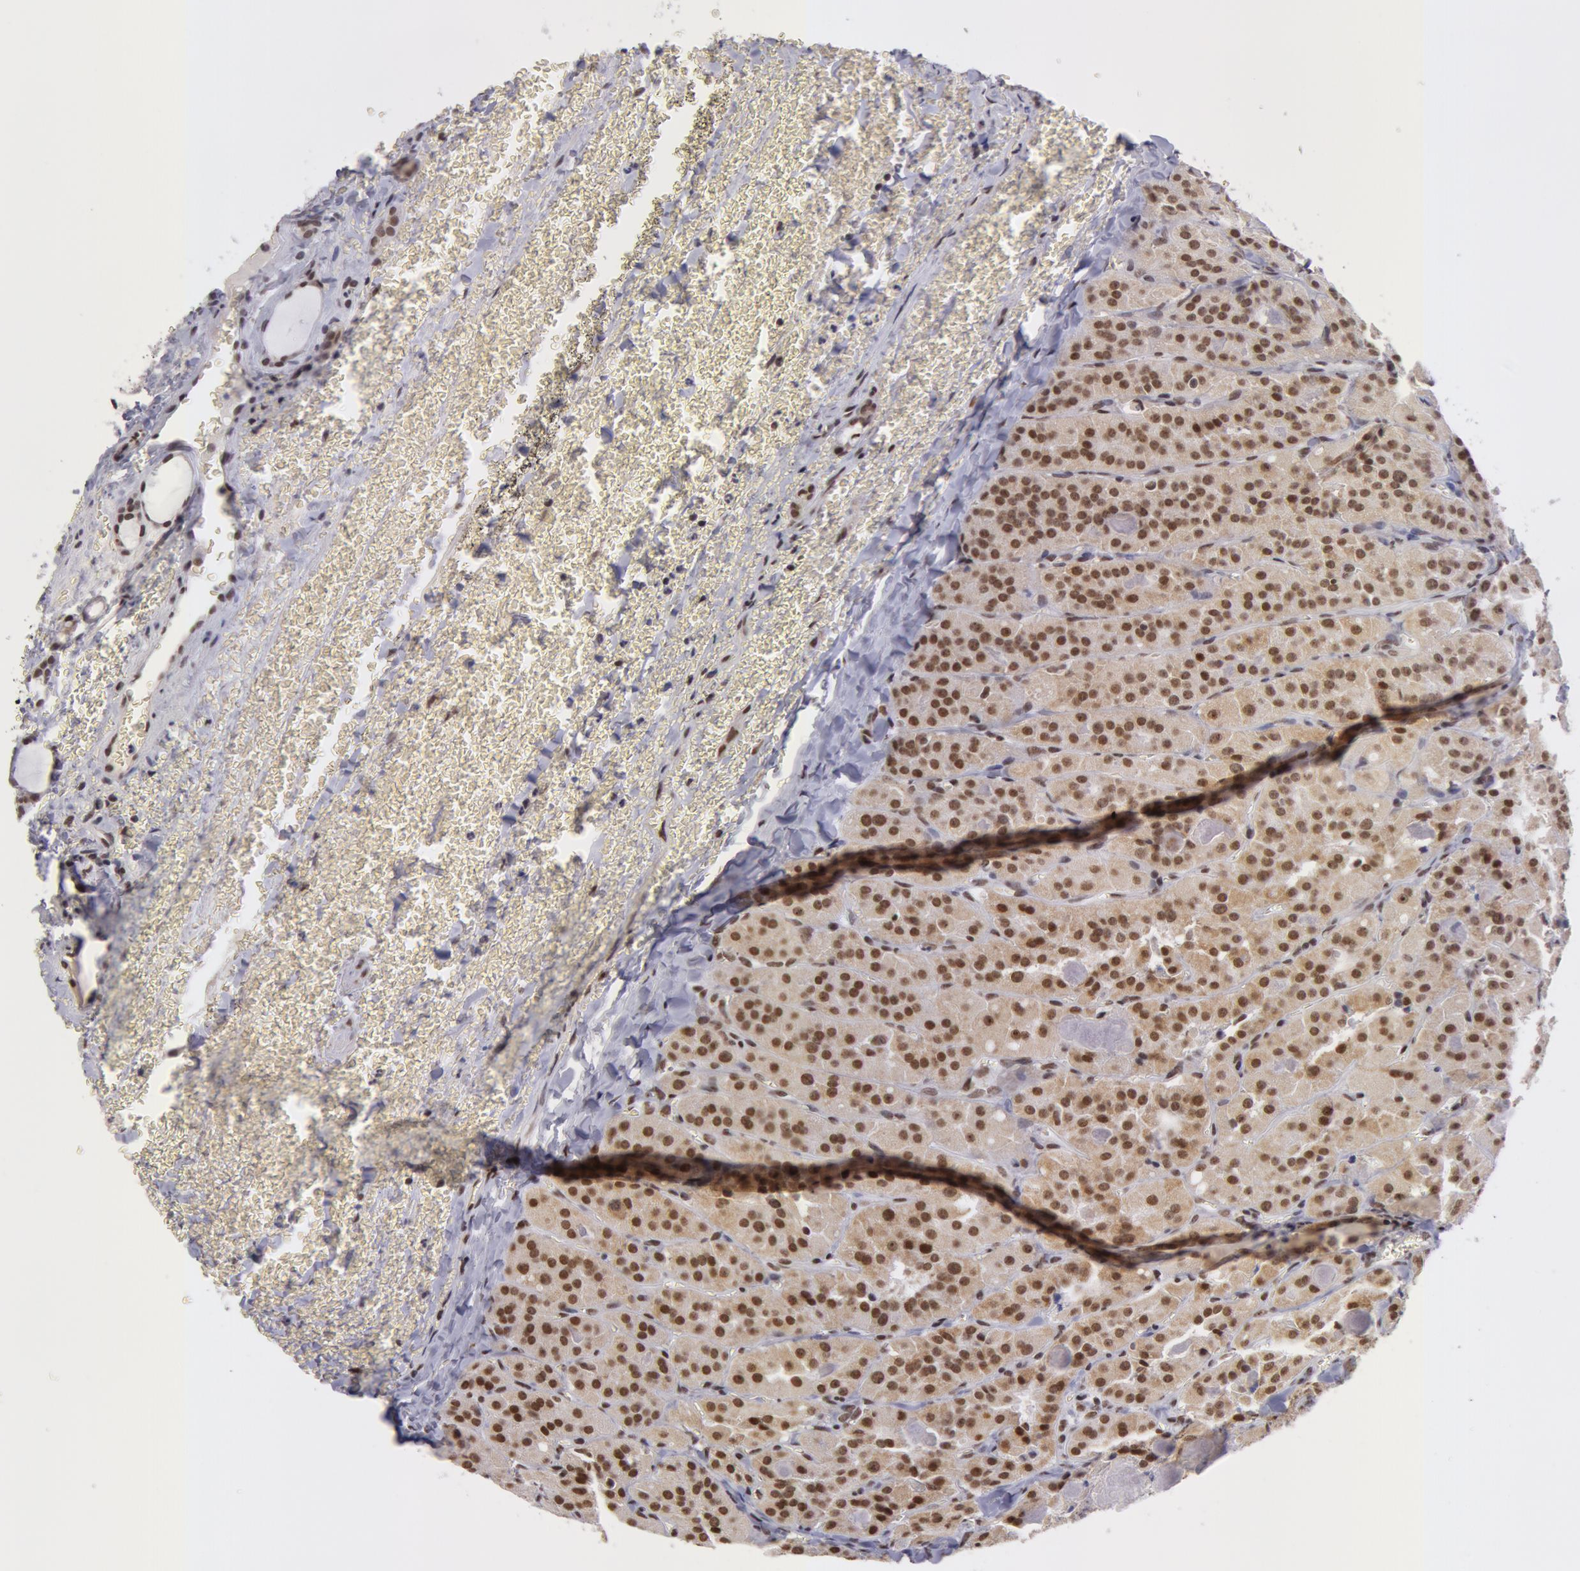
{"staining": {"intensity": "strong", "quantity": "25%-75%", "location": "cytoplasmic/membranous,nuclear"}, "tissue": "thyroid cancer", "cell_type": "Tumor cells", "image_type": "cancer", "snomed": [{"axis": "morphology", "description": "Carcinoma, NOS"}, {"axis": "topography", "description": "Thyroid gland"}], "caption": "IHC histopathology image of neoplastic tissue: human carcinoma (thyroid) stained using immunohistochemistry (IHC) reveals high levels of strong protein expression localized specifically in the cytoplasmic/membranous and nuclear of tumor cells, appearing as a cytoplasmic/membranous and nuclear brown color.", "gene": "VRTN", "patient": {"sex": "male", "age": 76}}